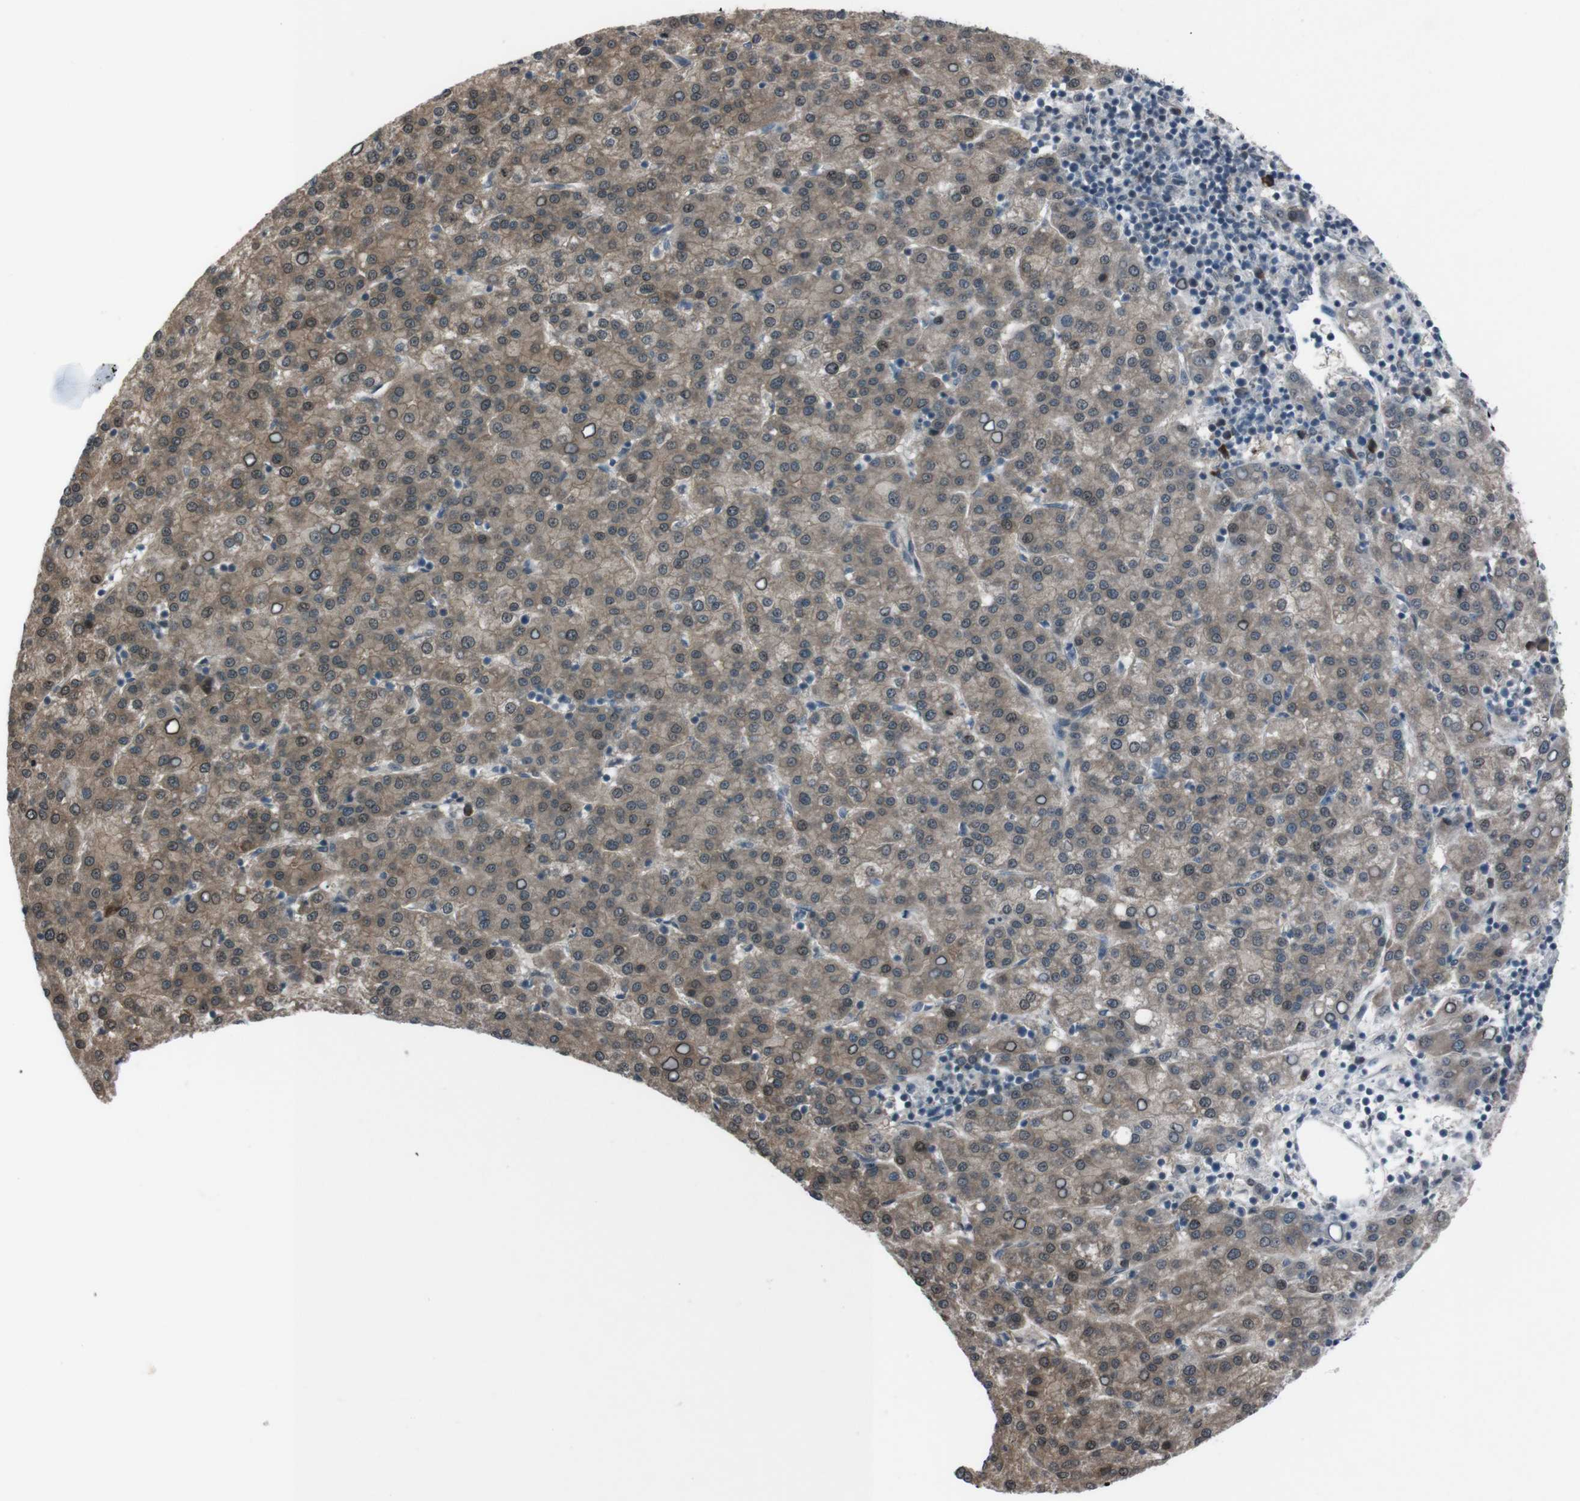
{"staining": {"intensity": "moderate", "quantity": ">75%", "location": "cytoplasmic/membranous,nuclear"}, "tissue": "liver cancer", "cell_type": "Tumor cells", "image_type": "cancer", "snomed": [{"axis": "morphology", "description": "Carcinoma, Hepatocellular, NOS"}, {"axis": "topography", "description": "Liver"}], "caption": "Brown immunohistochemical staining in human hepatocellular carcinoma (liver) exhibits moderate cytoplasmic/membranous and nuclear staining in approximately >75% of tumor cells.", "gene": "SS18L1", "patient": {"sex": "female", "age": 58}}